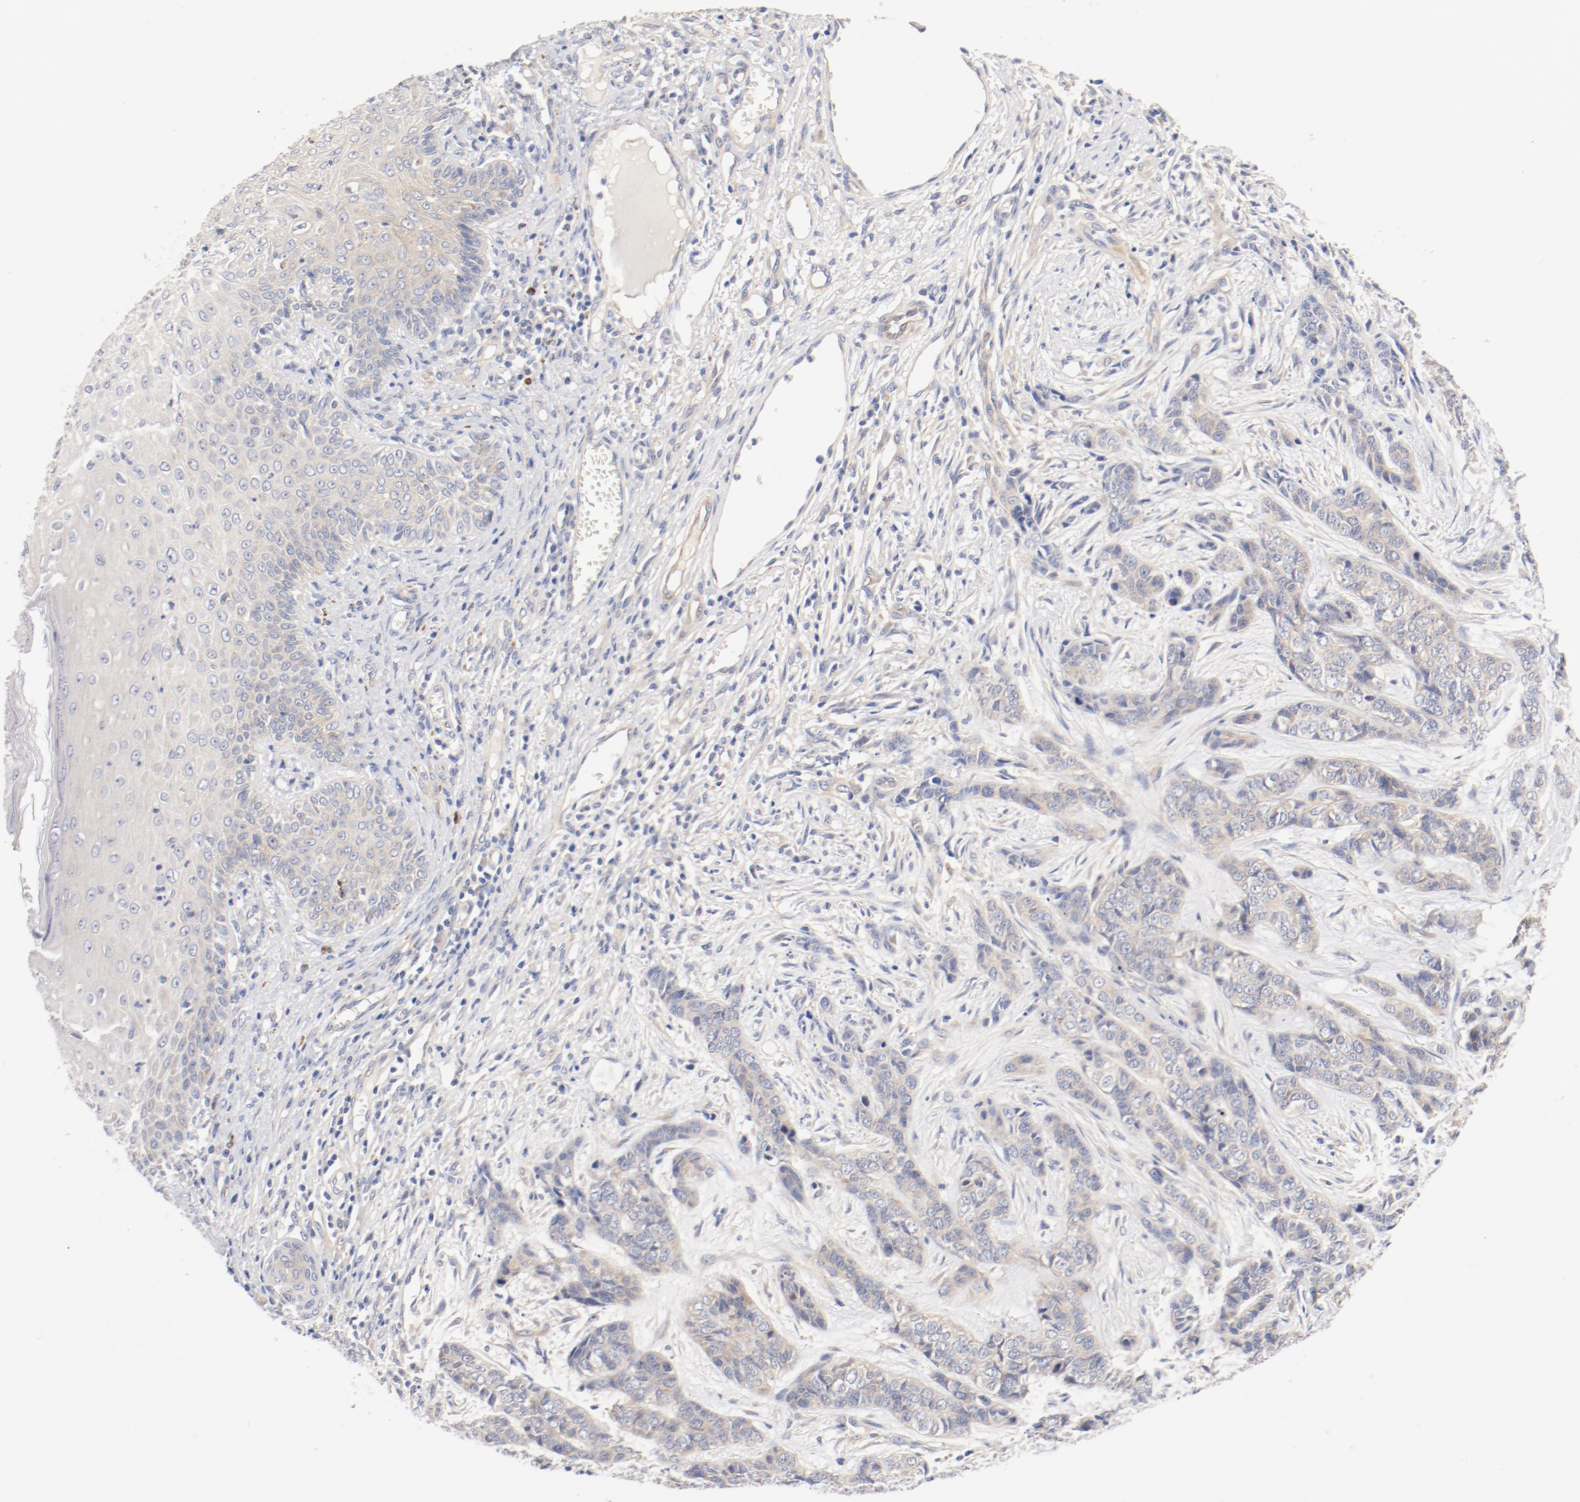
{"staining": {"intensity": "negative", "quantity": "none", "location": "none"}, "tissue": "skin cancer", "cell_type": "Tumor cells", "image_type": "cancer", "snomed": [{"axis": "morphology", "description": "Basal cell carcinoma"}, {"axis": "topography", "description": "Skin"}], "caption": "This is an immunohistochemistry (IHC) image of skin cancer (basal cell carcinoma). There is no staining in tumor cells.", "gene": "DYNC1H1", "patient": {"sex": "female", "age": 64}}